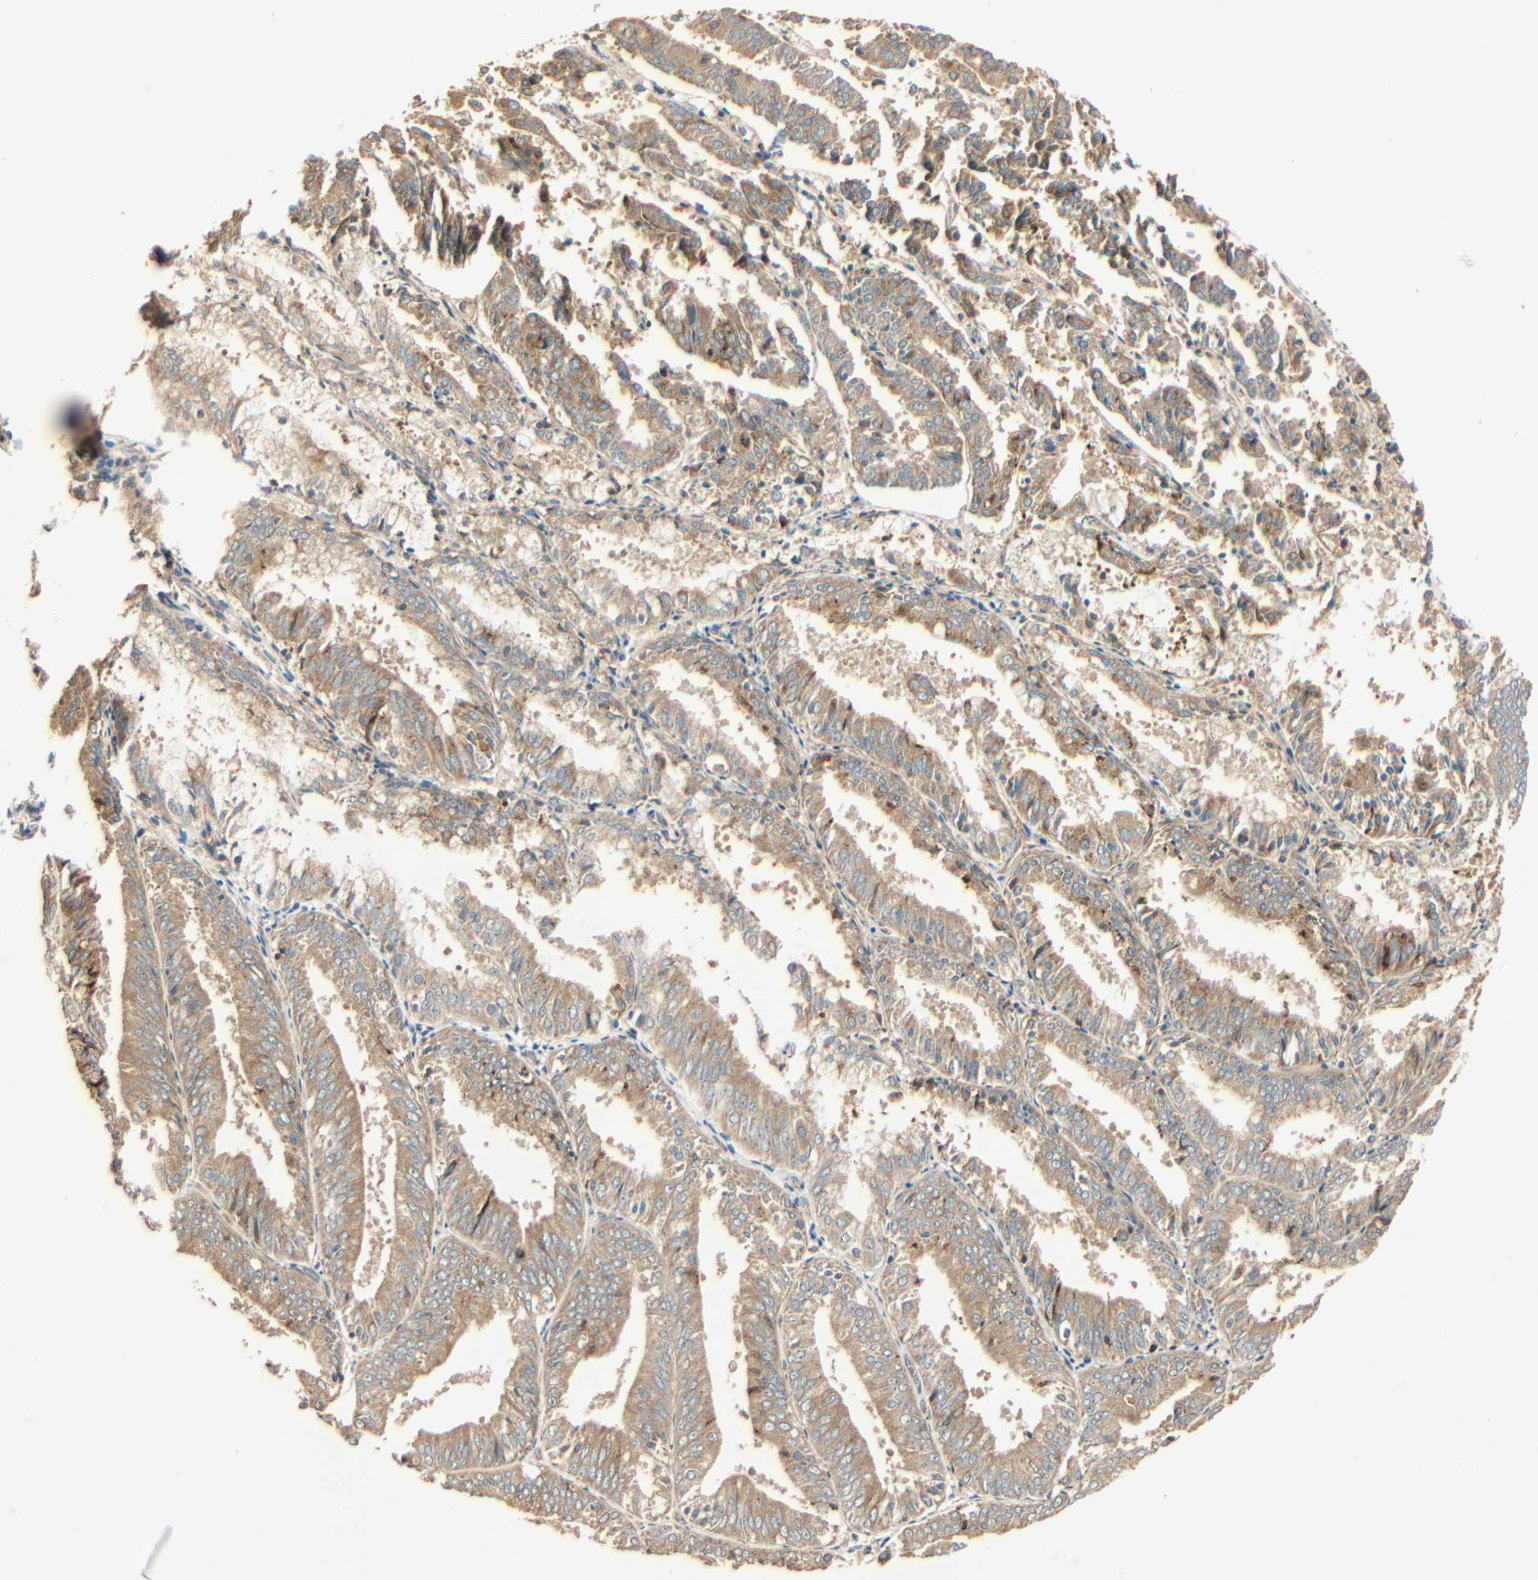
{"staining": {"intensity": "weak", "quantity": ">75%", "location": "cytoplasmic/membranous"}, "tissue": "endometrial cancer", "cell_type": "Tumor cells", "image_type": "cancer", "snomed": [{"axis": "morphology", "description": "Adenocarcinoma, NOS"}, {"axis": "topography", "description": "Endometrium"}], "caption": "Immunohistochemical staining of adenocarcinoma (endometrial) exhibits low levels of weak cytoplasmic/membranous expression in about >75% of tumor cells. The protein of interest is stained brown, and the nuclei are stained in blue (DAB (3,3'-diaminobenzidine) IHC with brightfield microscopy, high magnification).", "gene": "GALK1", "patient": {"sex": "female", "age": 63}}